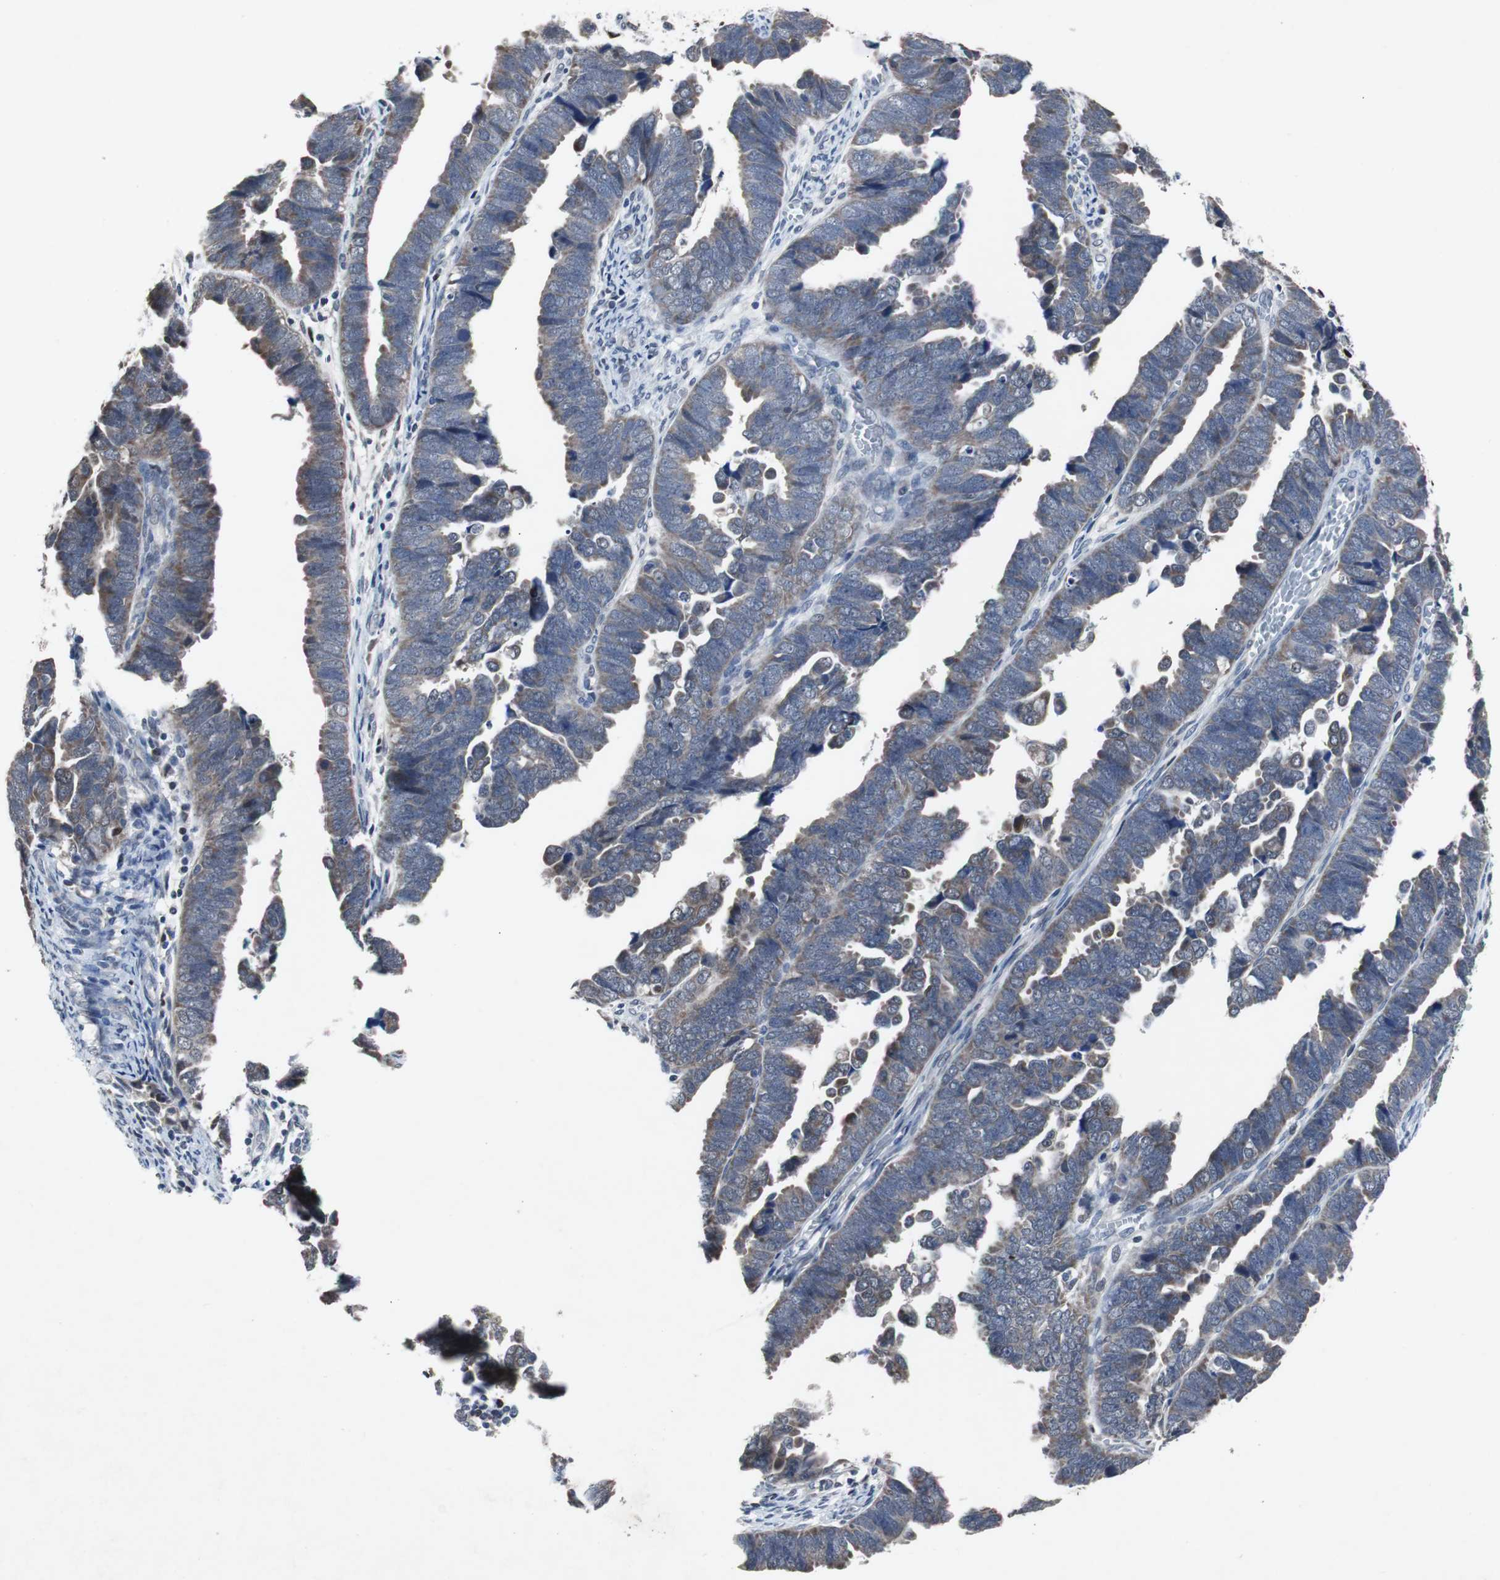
{"staining": {"intensity": "weak", "quantity": "25%-75%", "location": "cytoplasmic/membranous"}, "tissue": "endometrial cancer", "cell_type": "Tumor cells", "image_type": "cancer", "snomed": [{"axis": "morphology", "description": "Adenocarcinoma, NOS"}, {"axis": "topography", "description": "Endometrium"}], "caption": "A brown stain shows weak cytoplasmic/membranous positivity of a protein in human adenocarcinoma (endometrial) tumor cells.", "gene": "RBM47", "patient": {"sex": "female", "age": 75}}